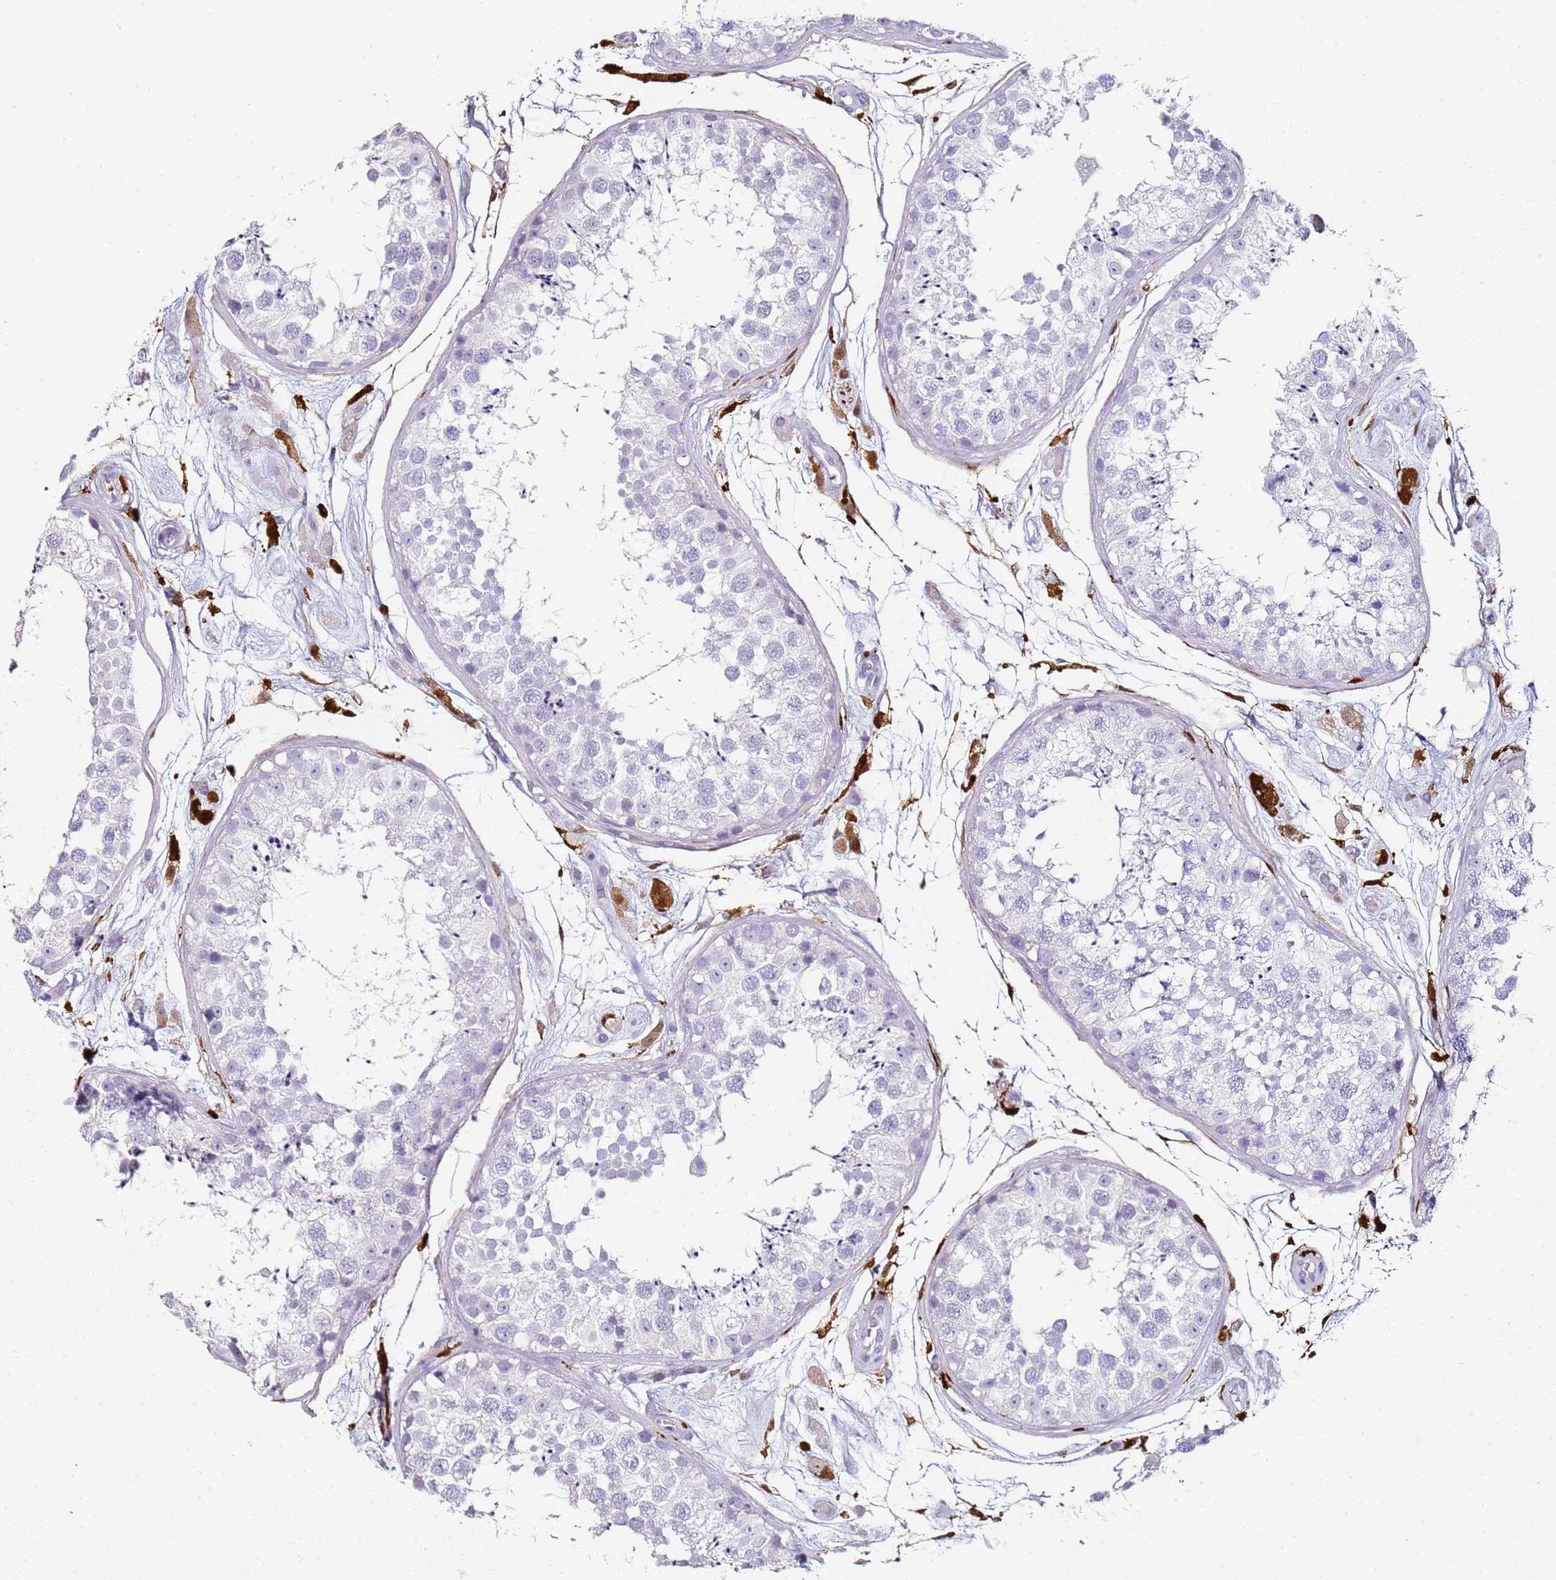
{"staining": {"intensity": "negative", "quantity": "none", "location": "none"}, "tissue": "testis", "cell_type": "Cells in seminiferous ducts", "image_type": "normal", "snomed": [{"axis": "morphology", "description": "Normal tissue, NOS"}, {"axis": "topography", "description": "Testis"}], "caption": "Human testis stained for a protein using immunohistochemistry shows no expression in cells in seminiferous ducts.", "gene": "S100A4", "patient": {"sex": "male", "age": 25}}